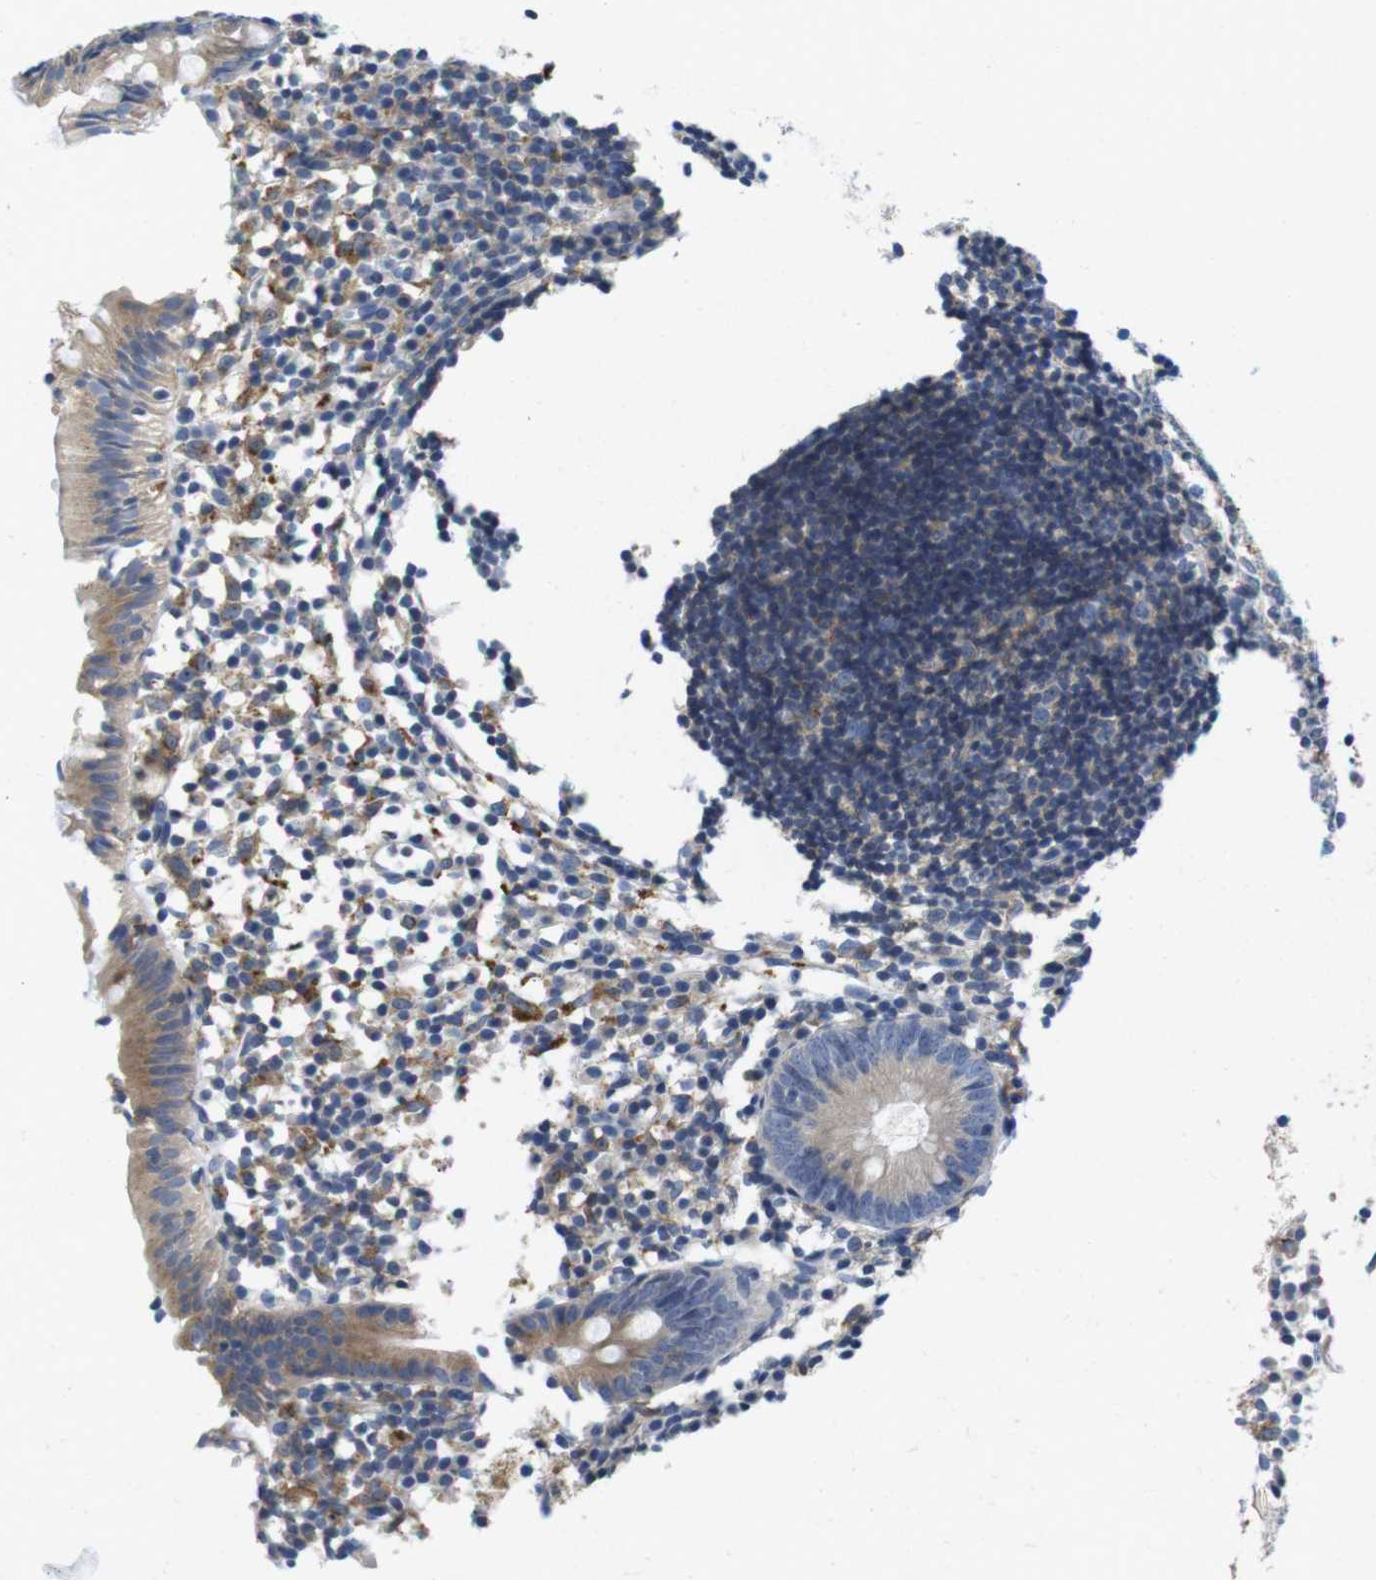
{"staining": {"intensity": "weak", "quantity": "25%-75%", "location": "cytoplasmic/membranous"}, "tissue": "appendix", "cell_type": "Glandular cells", "image_type": "normal", "snomed": [{"axis": "morphology", "description": "Normal tissue, NOS"}, {"axis": "topography", "description": "Appendix"}], "caption": "Protein expression analysis of normal appendix displays weak cytoplasmic/membranous staining in about 25%-75% of glandular cells. Nuclei are stained in blue.", "gene": "CNGA2", "patient": {"sex": "female", "age": 20}}